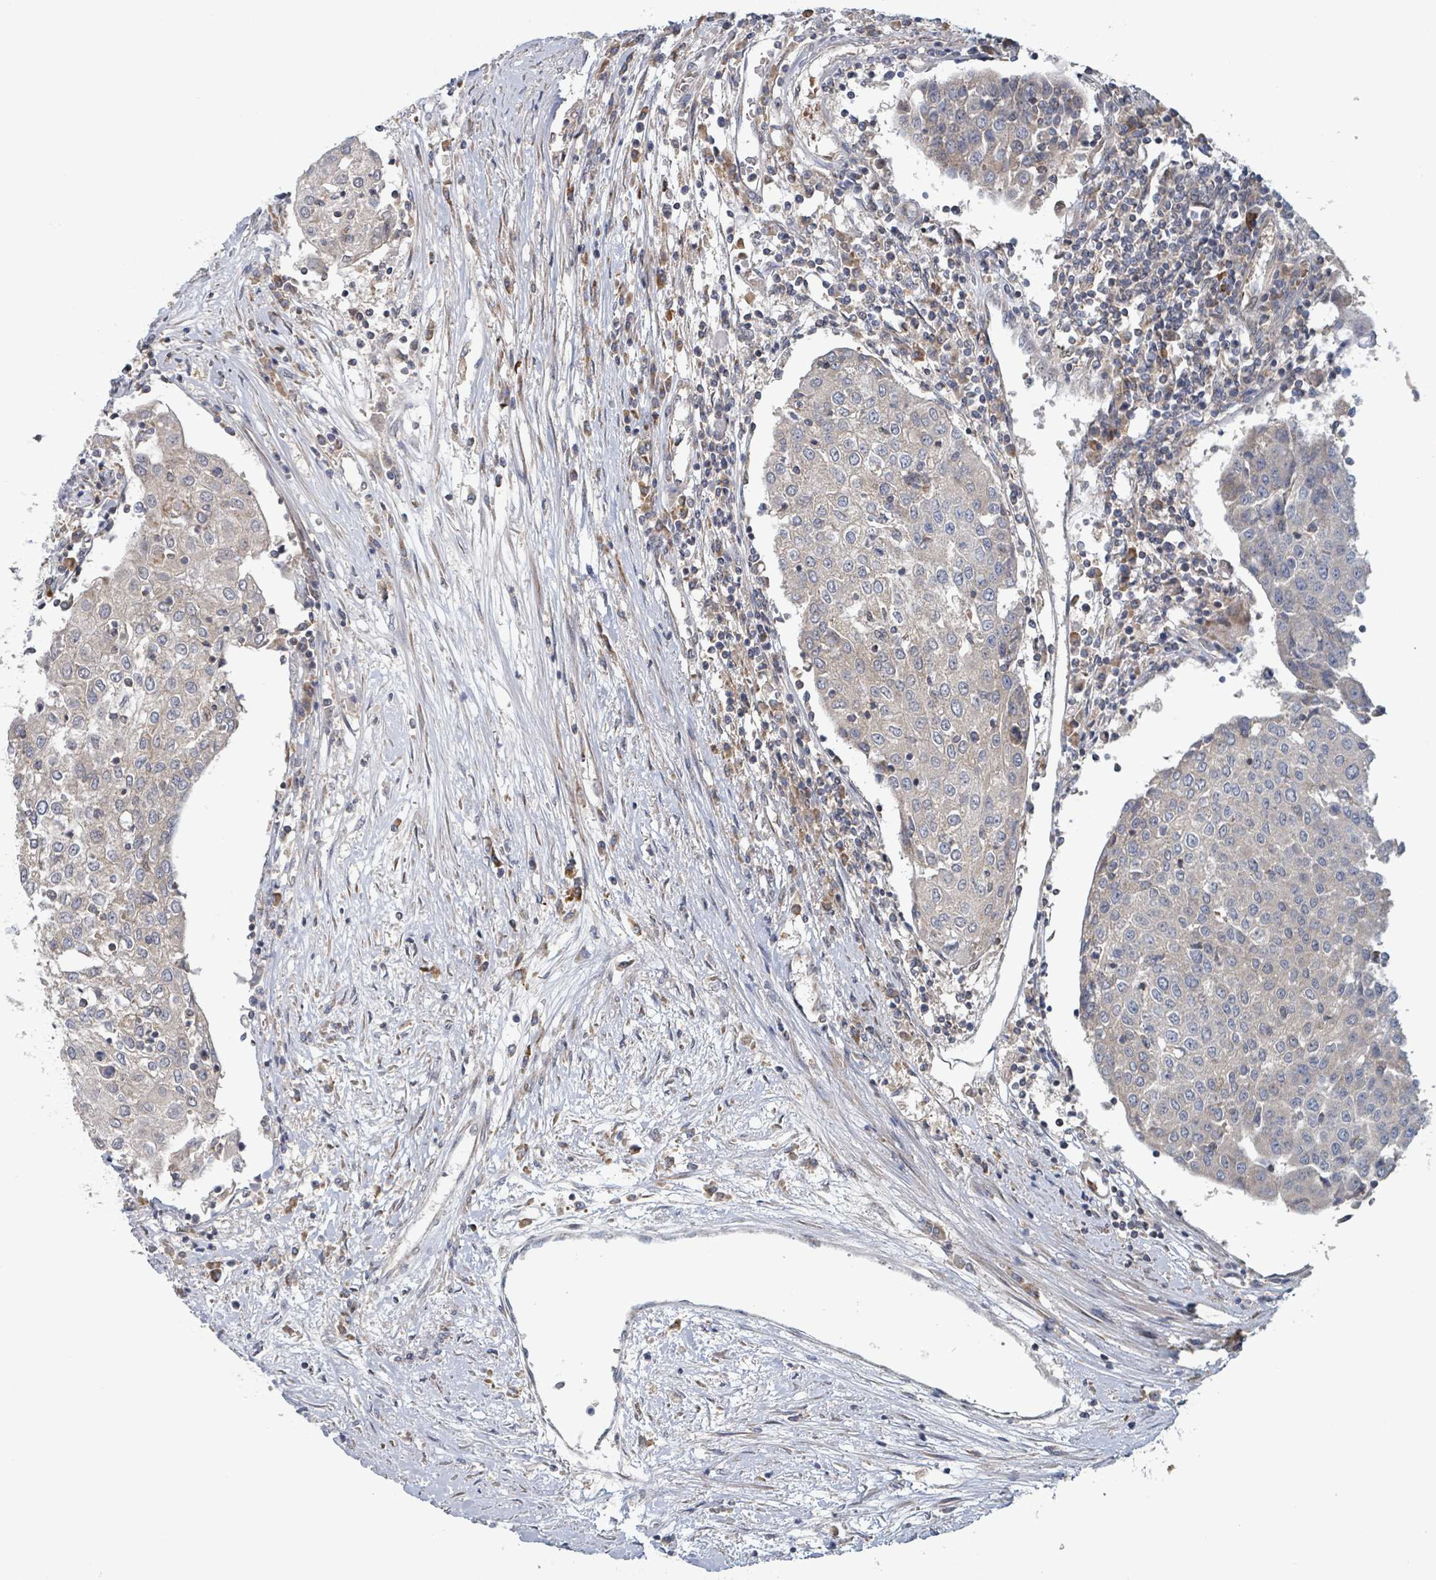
{"staining": {"intensity": "weak", "quantity": "<25%", "location": "cytoplasmic/membranous"}, "tissue": "urothelial cancer", "cell_type": "Tumor cells", "image_type": "cancer", "snomed": [{"axis": "morphology", "description": "Urothelial carcinoma, High grade"}, {"axis": "topography", "description": "Urinary bladder"}], "caption": "DAB (3,3'-diaminobenzidine) immunohistochemical staining of human high-grade urothelial carcinoma demonstrates no significant staining in tumor cells.", "gene": "HIVEP1", "patient": {"sex": "female", "age": 85}}